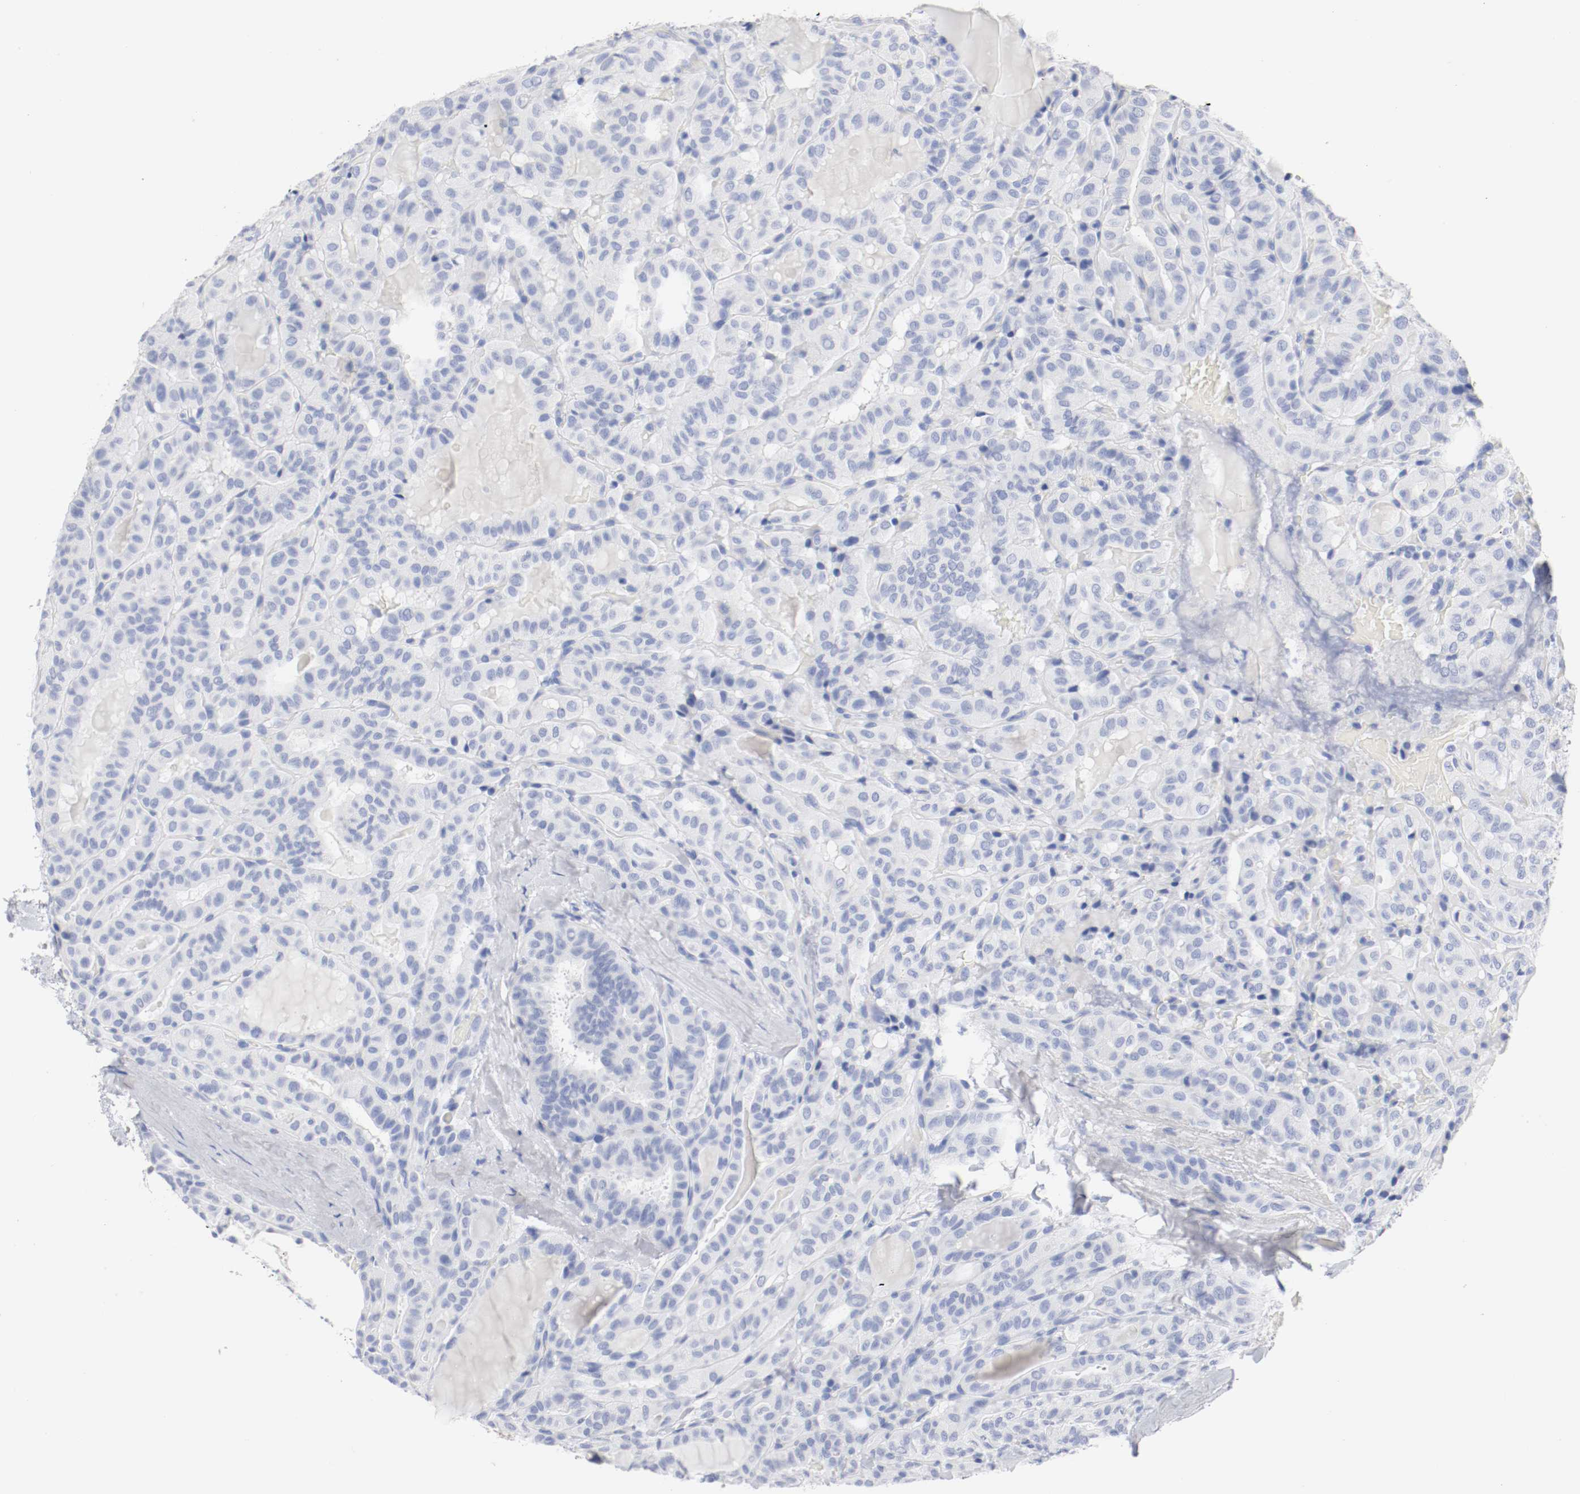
{"staining": {"intensity": "negative", "quantity": "none", "location": "none"}, "tissue": "thyroid cancer", "cell_type": "Tumor cells", "image_type": "cancer", "snomed": [{"axis": "morphology", "description": "Papillary adenocarcinoma, NOS"}, {"axis": "topography", "description": "Thyroid gland"}], "caption": "Immunohistochemistry (IHC) image of neoplastic tissue: human thyroid cancer stained with DAB (3,3'-diaminobenzidine) exhibits no significant protein positivity in tumor cells. (DAB immunohistochemistry visualized using brightfield microscopy, high magnification).", "gene": "GAD1", "patient": {"sex": "male", "age": 77}}